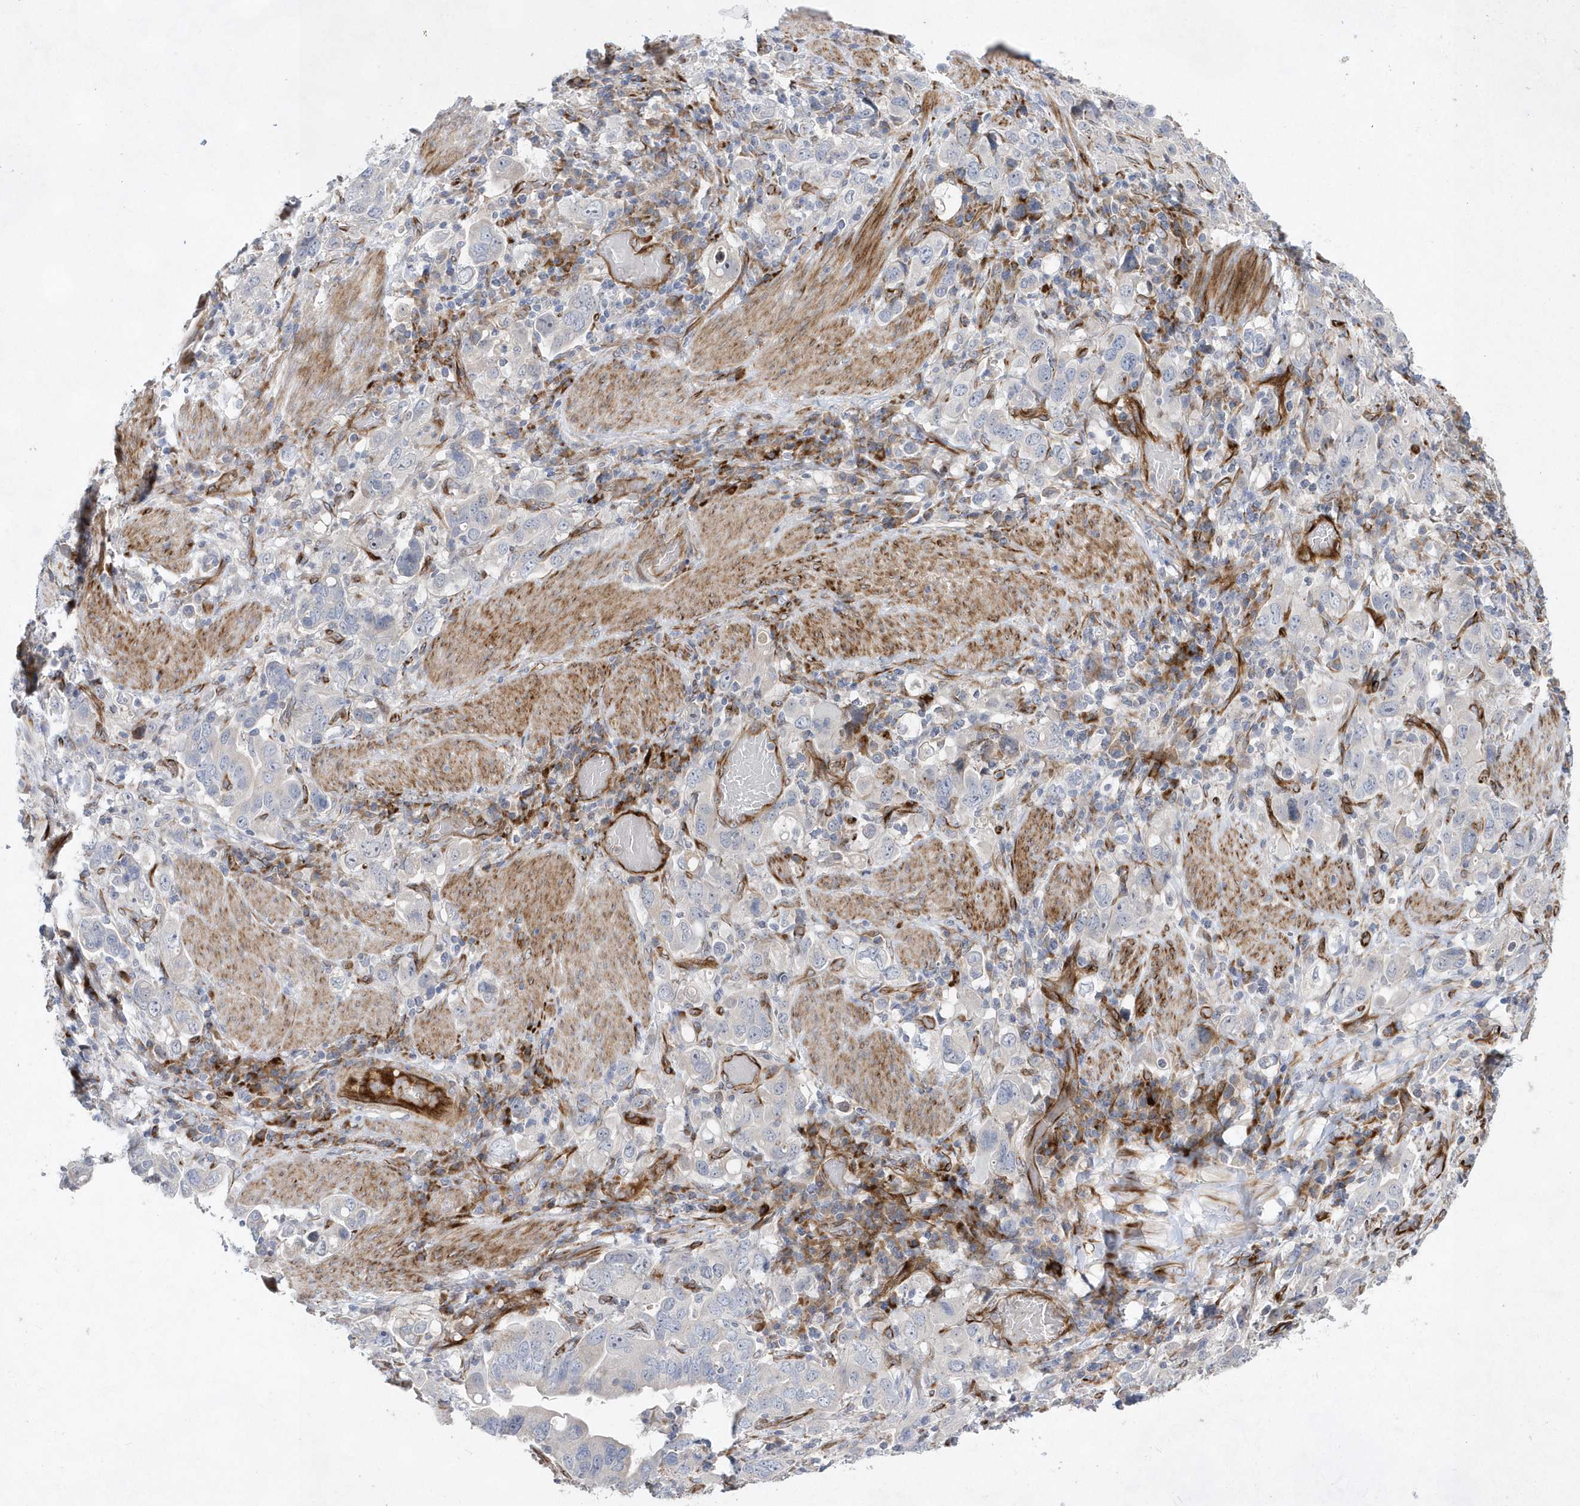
{"staining": {"intensity": "negative", "quantity": "none", "location": "none"}, "tissue": "stomach cancer", "cell_type": "Tumor cells", "image_type": "cancer", "snomed": [{"axis": "morphology", "description": "Adenocarcinoma, NOS"}, {"axis": "topography", "description": "Stomach, upper"}], "caption": "There is no significant positivity in tumor cells of stomach cancer (adenocarcinoma).", "gene": "TMEM132B", "patient": {"sex": "male", "age": 62}}